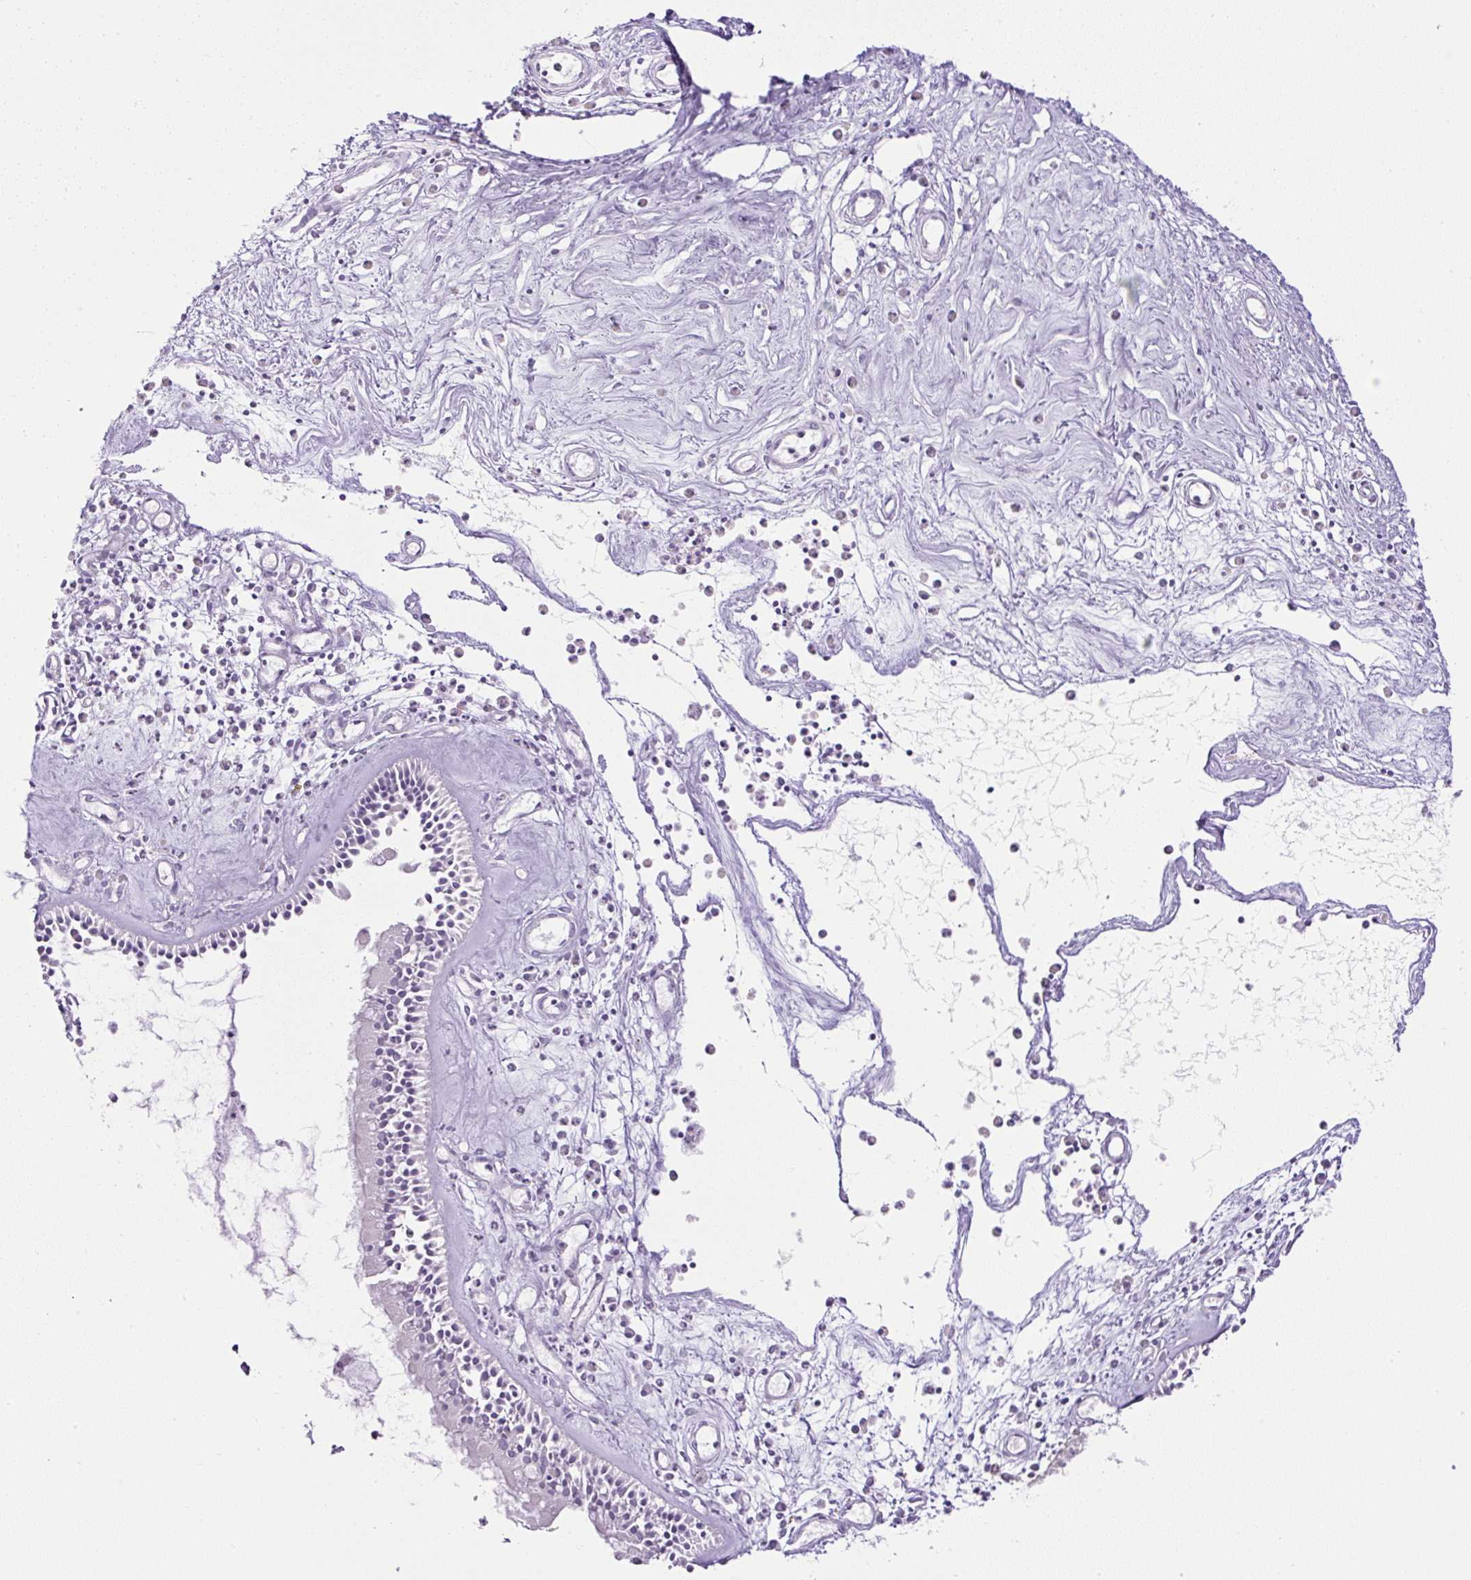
{"staining": {"intensity": "moderate", "quantity": "<25%", "location": "cytoplasmic/membranous"}, "tissue": "nasopharynx", "cell_type": "Respiratory epithelial cells", "image_type": "normal", "snomed": [{"axis": "morphology", "description": "Normal tissue, NOS"}, {"axis": "morphology", "description": "Inflammation, NOS"}, {"axis": "topography", "description": "Nasopharynx"}], "caption": "Approximately <25% of respiratory epithelial cells in unremarkable nasopharynx show moderate cytoplasmic/membranous protein positivity as visualized by brown immunohistochemical staining.", "gene": "LEFTY1", "patient": {"sex": "male", "age": 61}}